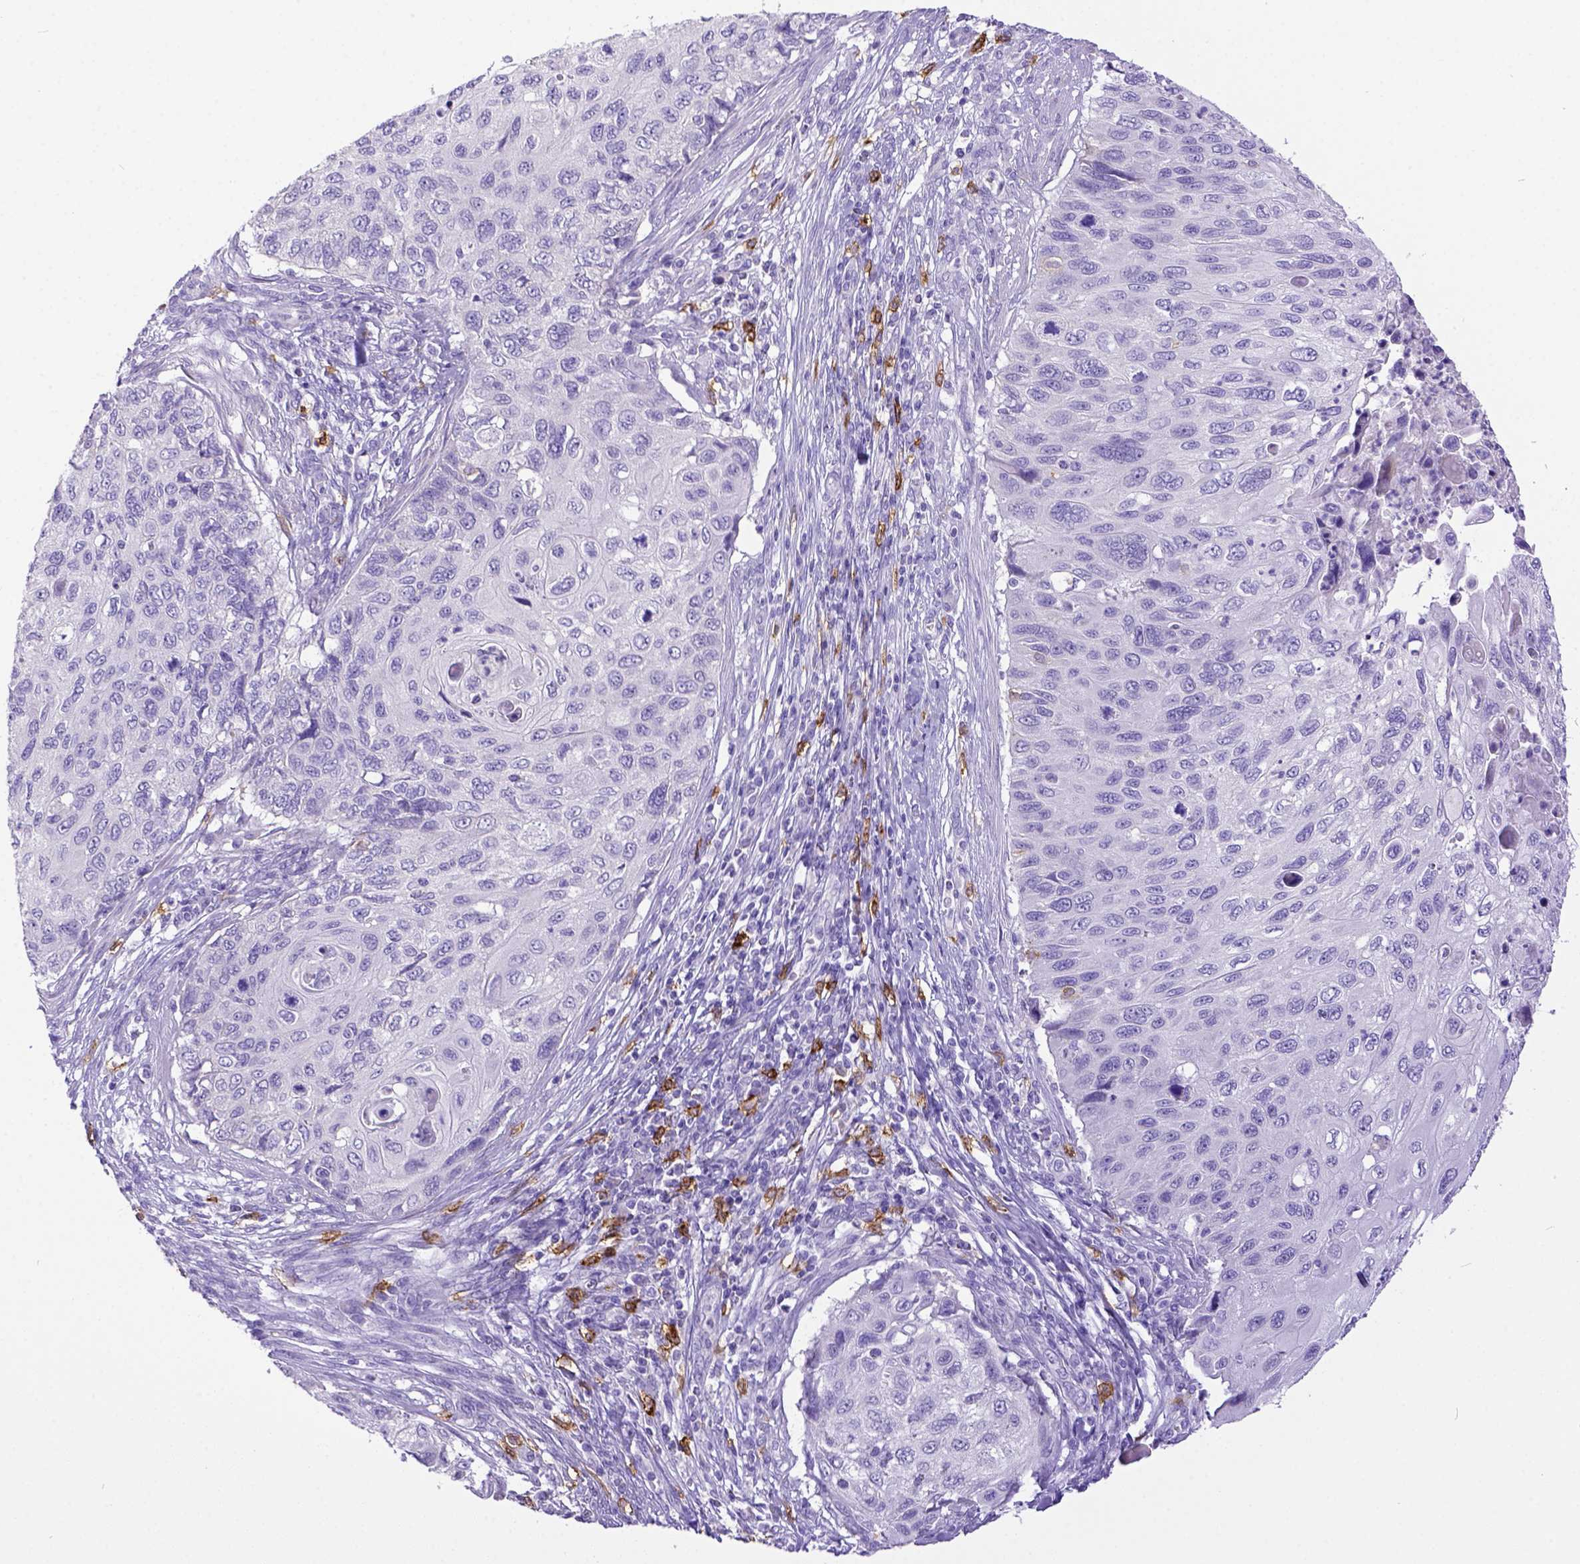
{"staining": {"intensity": "negative", "quantity": "none", "location": "none"}, "tissue": "cervical cancer", "cell_type": "Tumor cells", "image_type": "cancer", "snomed": [{"axis": "morphology", "description": "Squamous cell carcinoma, NOS"}, {"axis": "topography", "description": "Cervix"}], "caption": "IHC of human cervical cancer (squamous cell carcinoma) exhibits no staining in tumor cells. (DAB IHC with hematoxylin counter stain).", "gene": "KIT", "patient": {"sex": "female", "age": 70}}